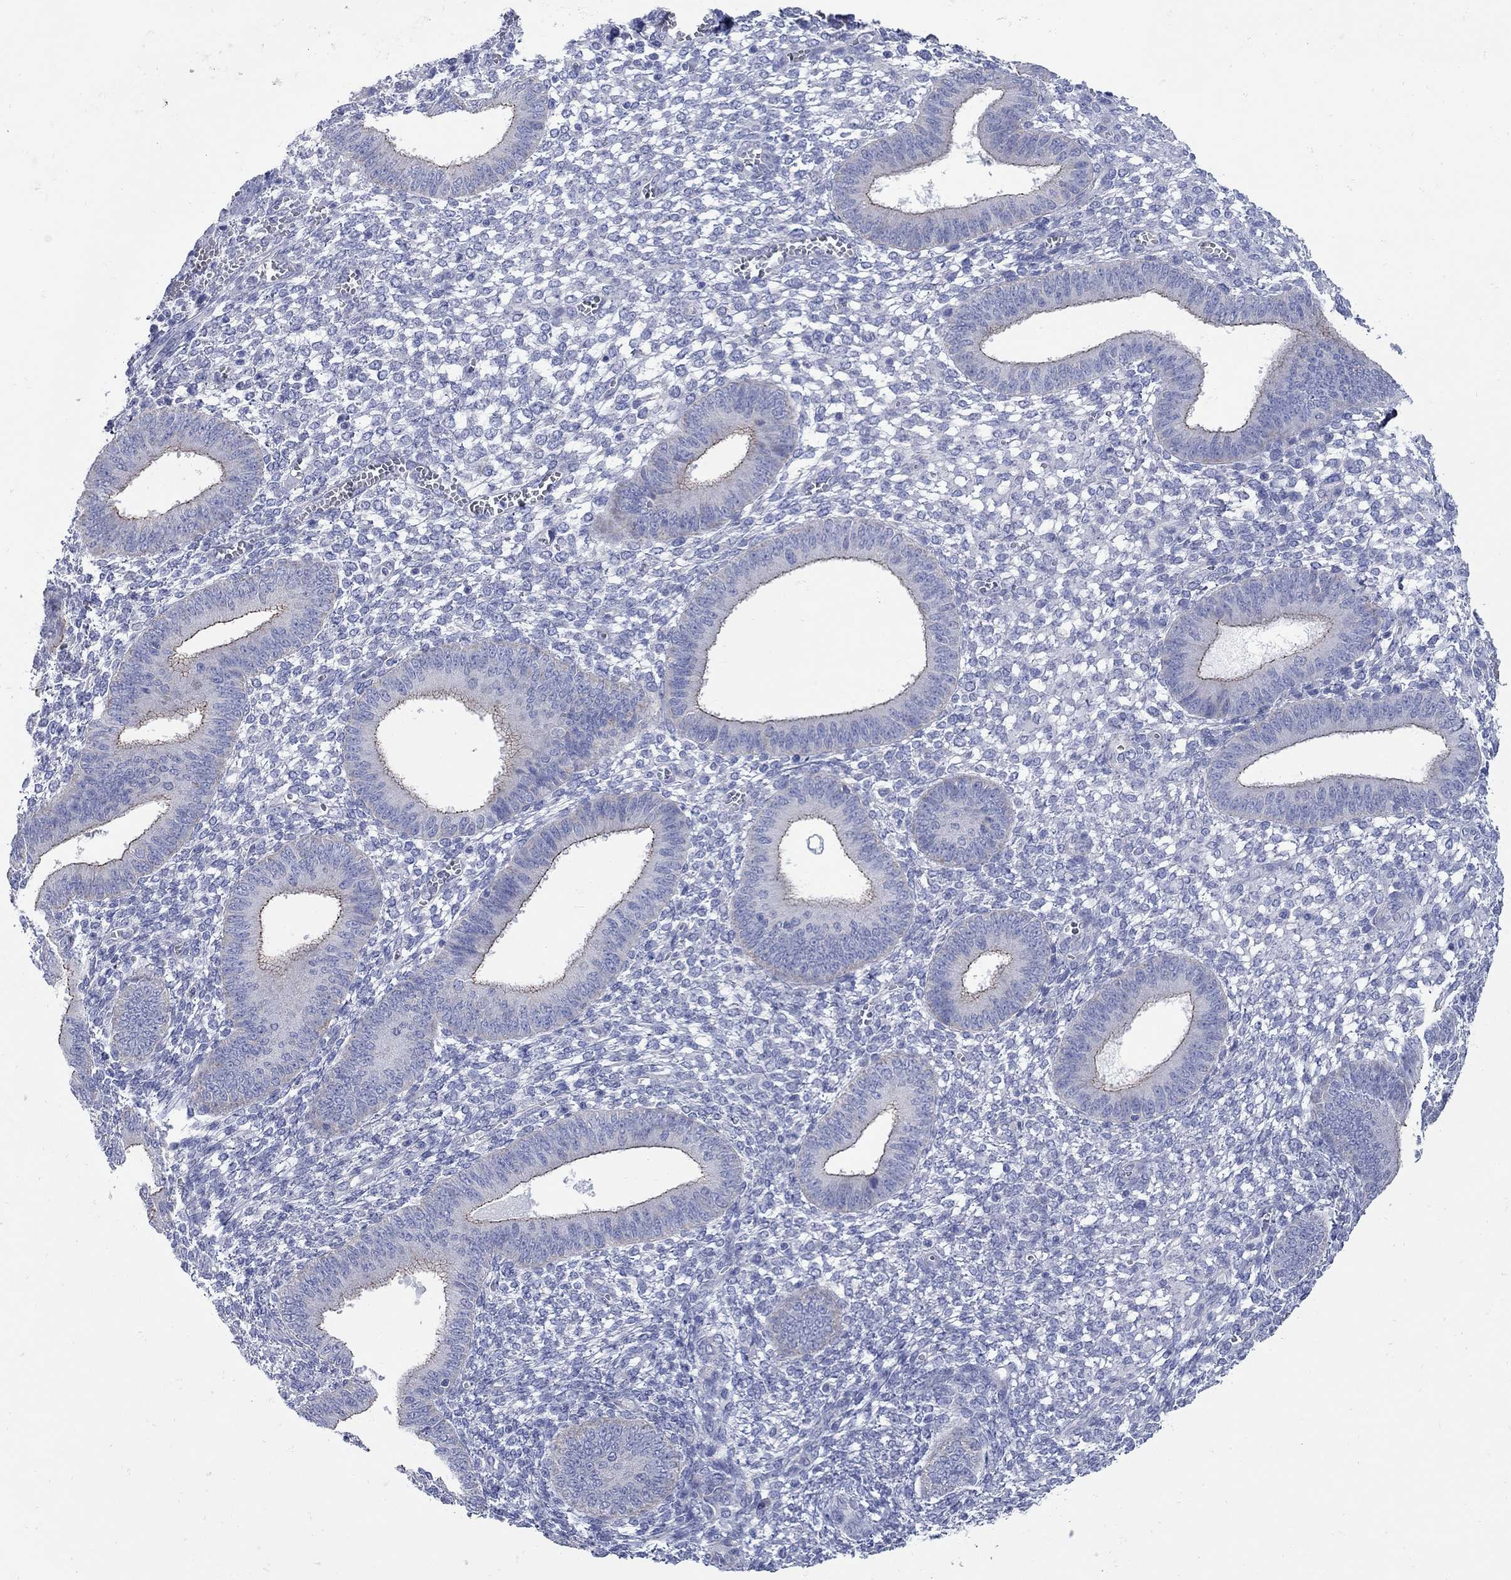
{"staining": {"intensity": "negative", "quantity": "none", "location": "none"}, "tissue": "endometrium", "cell_type": "Cells in endometrial stroma", "image_type": "normal", "snomed": [{"axis": "morphology", "description": "Normal tissue, NOS"}, {"axis": "topography", "description": "Endometrium"}], "caption": "There is no significant expression in cells in endometrial stroma of endometrium. (DAB IHC visualized using brightfield microscopy, high magnification).", "gene": "PDZD3", "patient": {"sex": "female", "age": 42}}